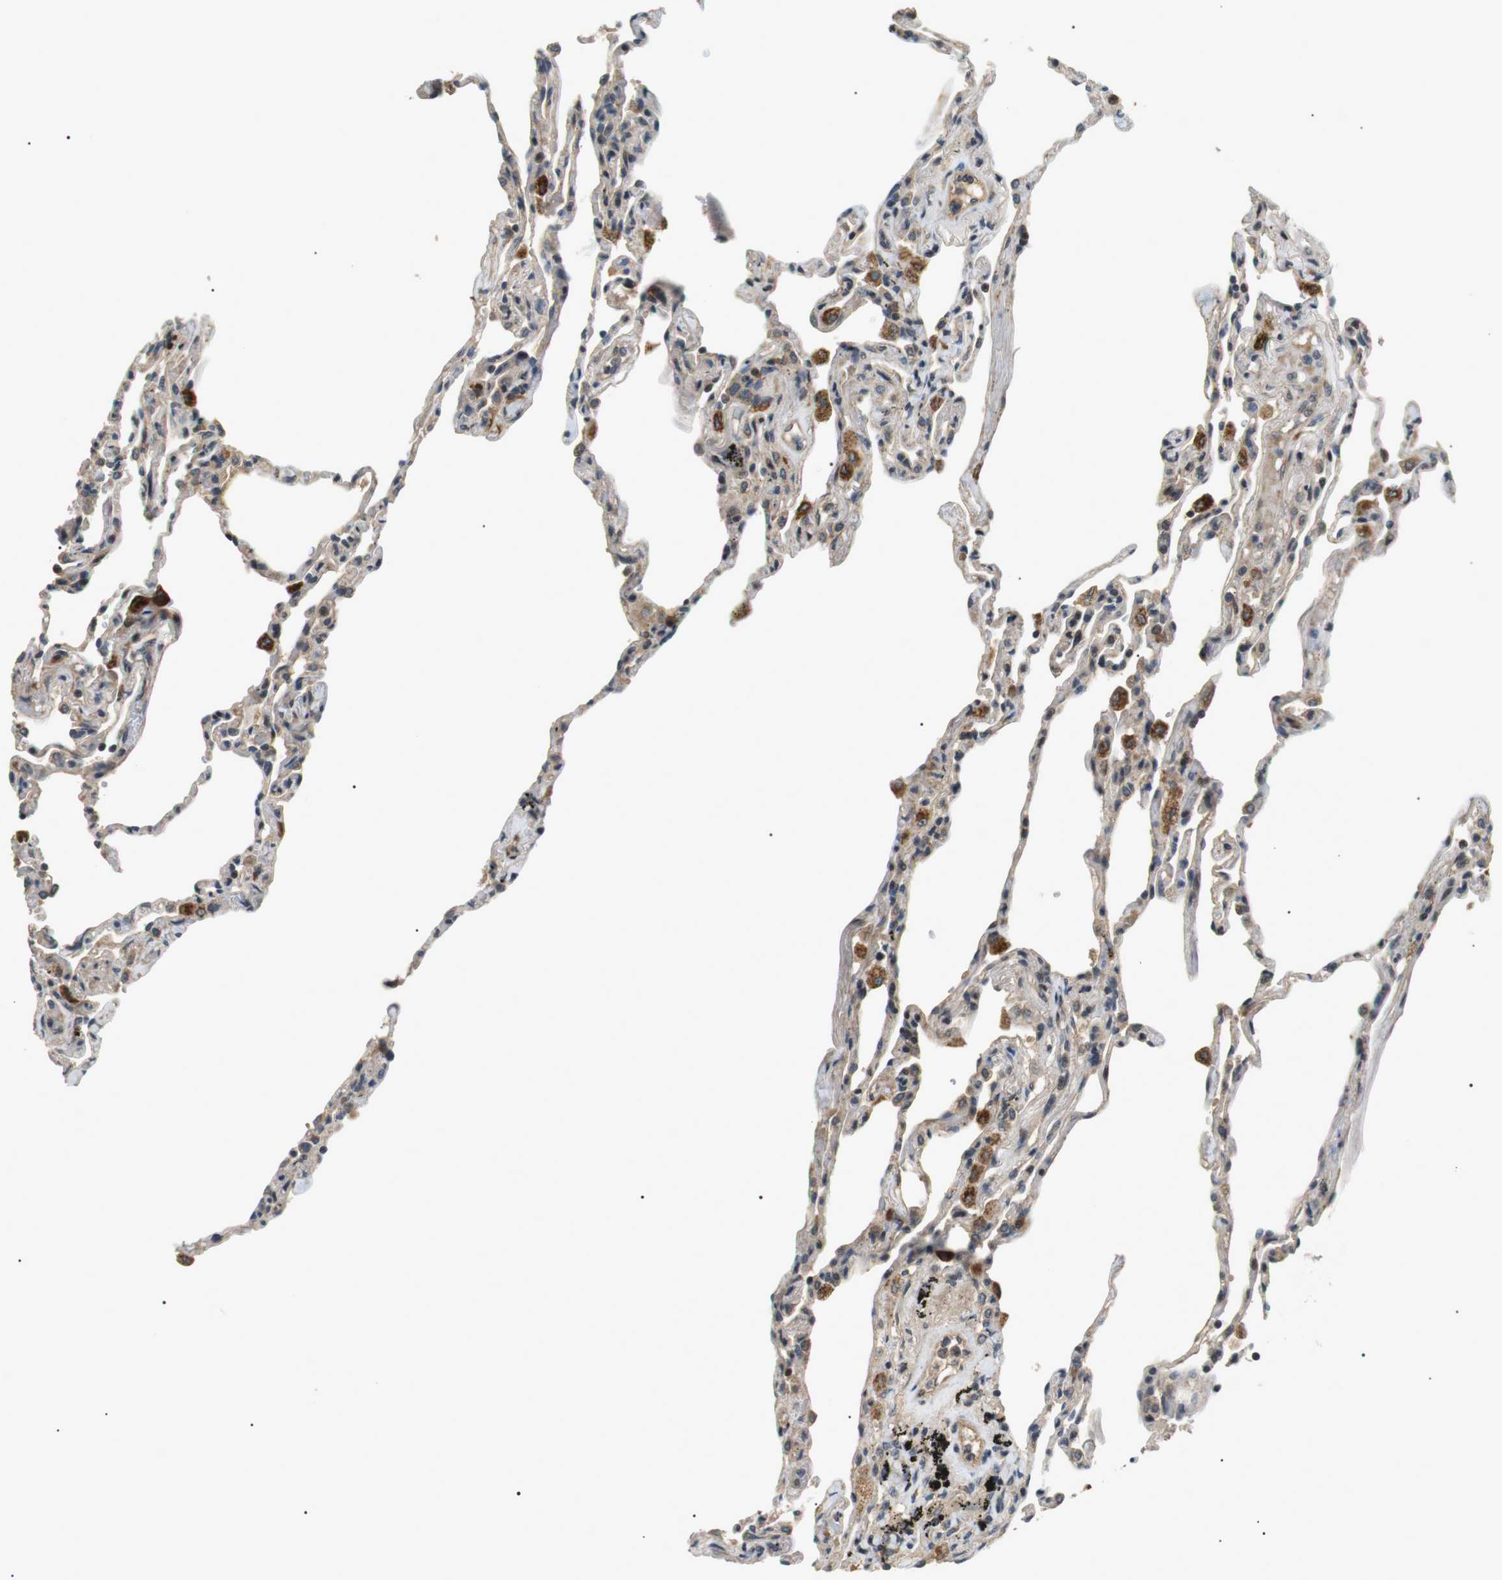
{"staining": {"intensity": "weak", "quantity": "25%-75%", "location": "cytoplasmic/membranous,nuclear"}, "tissue": "lung", "cell_type": "Alveolar cells", "image_type": "normal", "snomed": [{"axis": "morphology", "description": "Normal tissue, NOS"}, {"axis": "topography", "description": "Lung"}], "caption": "Immunohistochemical staining of normal human lung reveals low levels of weak cytoplasmic/membranous,nuclear staining in approximately 25%-75% of alveolar cells. The protein of interest is stained brown, and the nuclei are stained in blue (DAB IHC with brightfield microscopy, high magnification).", "gene": "HSPA13", "patient": {"sex": "male", "age": 59}}